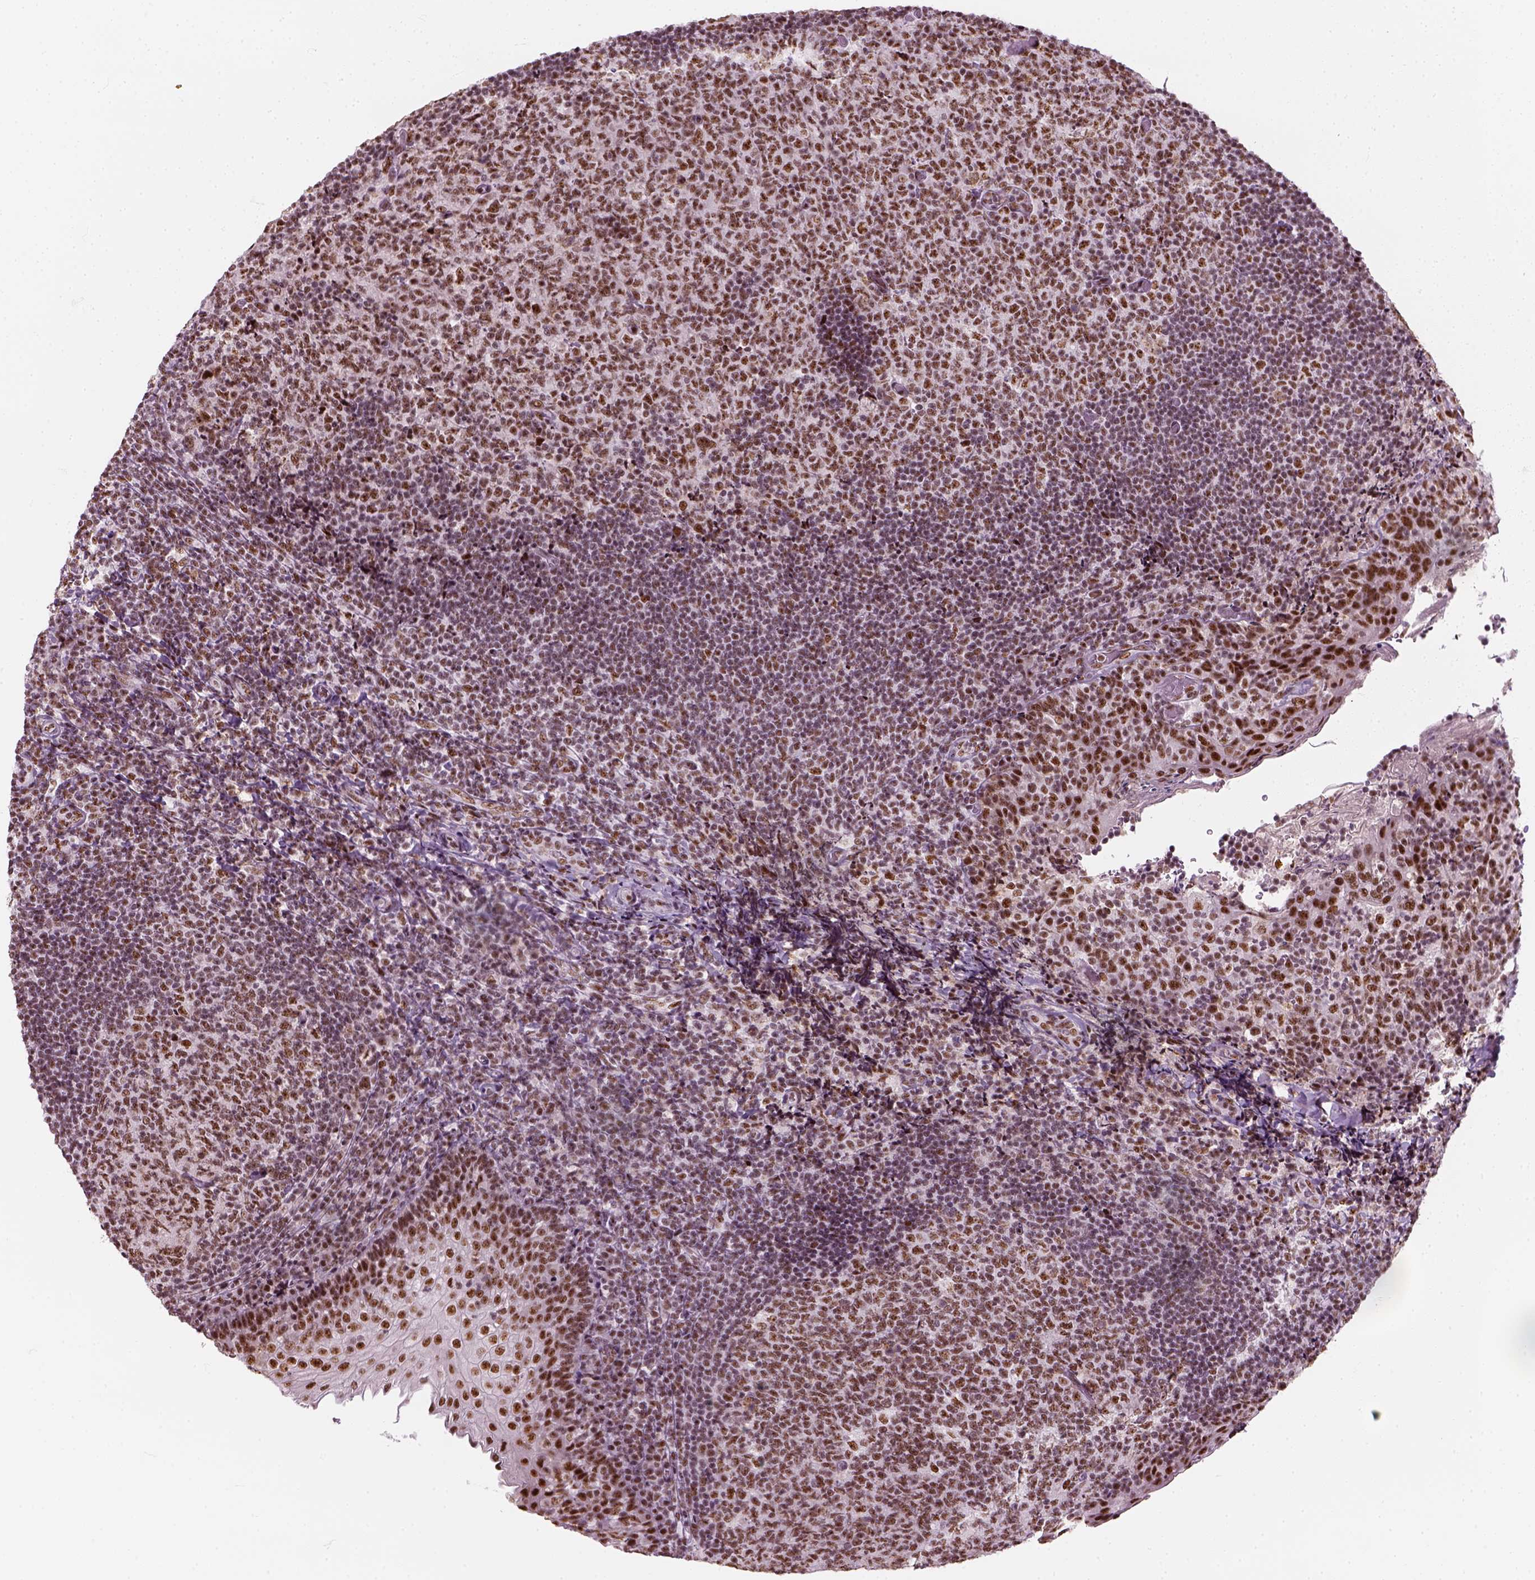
{"staining": {"intensity": "moderate", "quantity": ">75%", "location": "nuclear"}, "tissue": "tonsil", "cell_type": "Germinal center cells", "image_type": "normal", "snomed": [{"axis": "morphology", "description": "Normal tissue, NOS"}, {"axis": "topography", "description": "Tonsil"}], "caption": "Human tonsil stained for a protein (brown) exhibits moderate nuclear positive positivity in about >75% of germinal center cells.", "gene": "GTF2F1", "patient": {"sex": "female", "age": 10}}